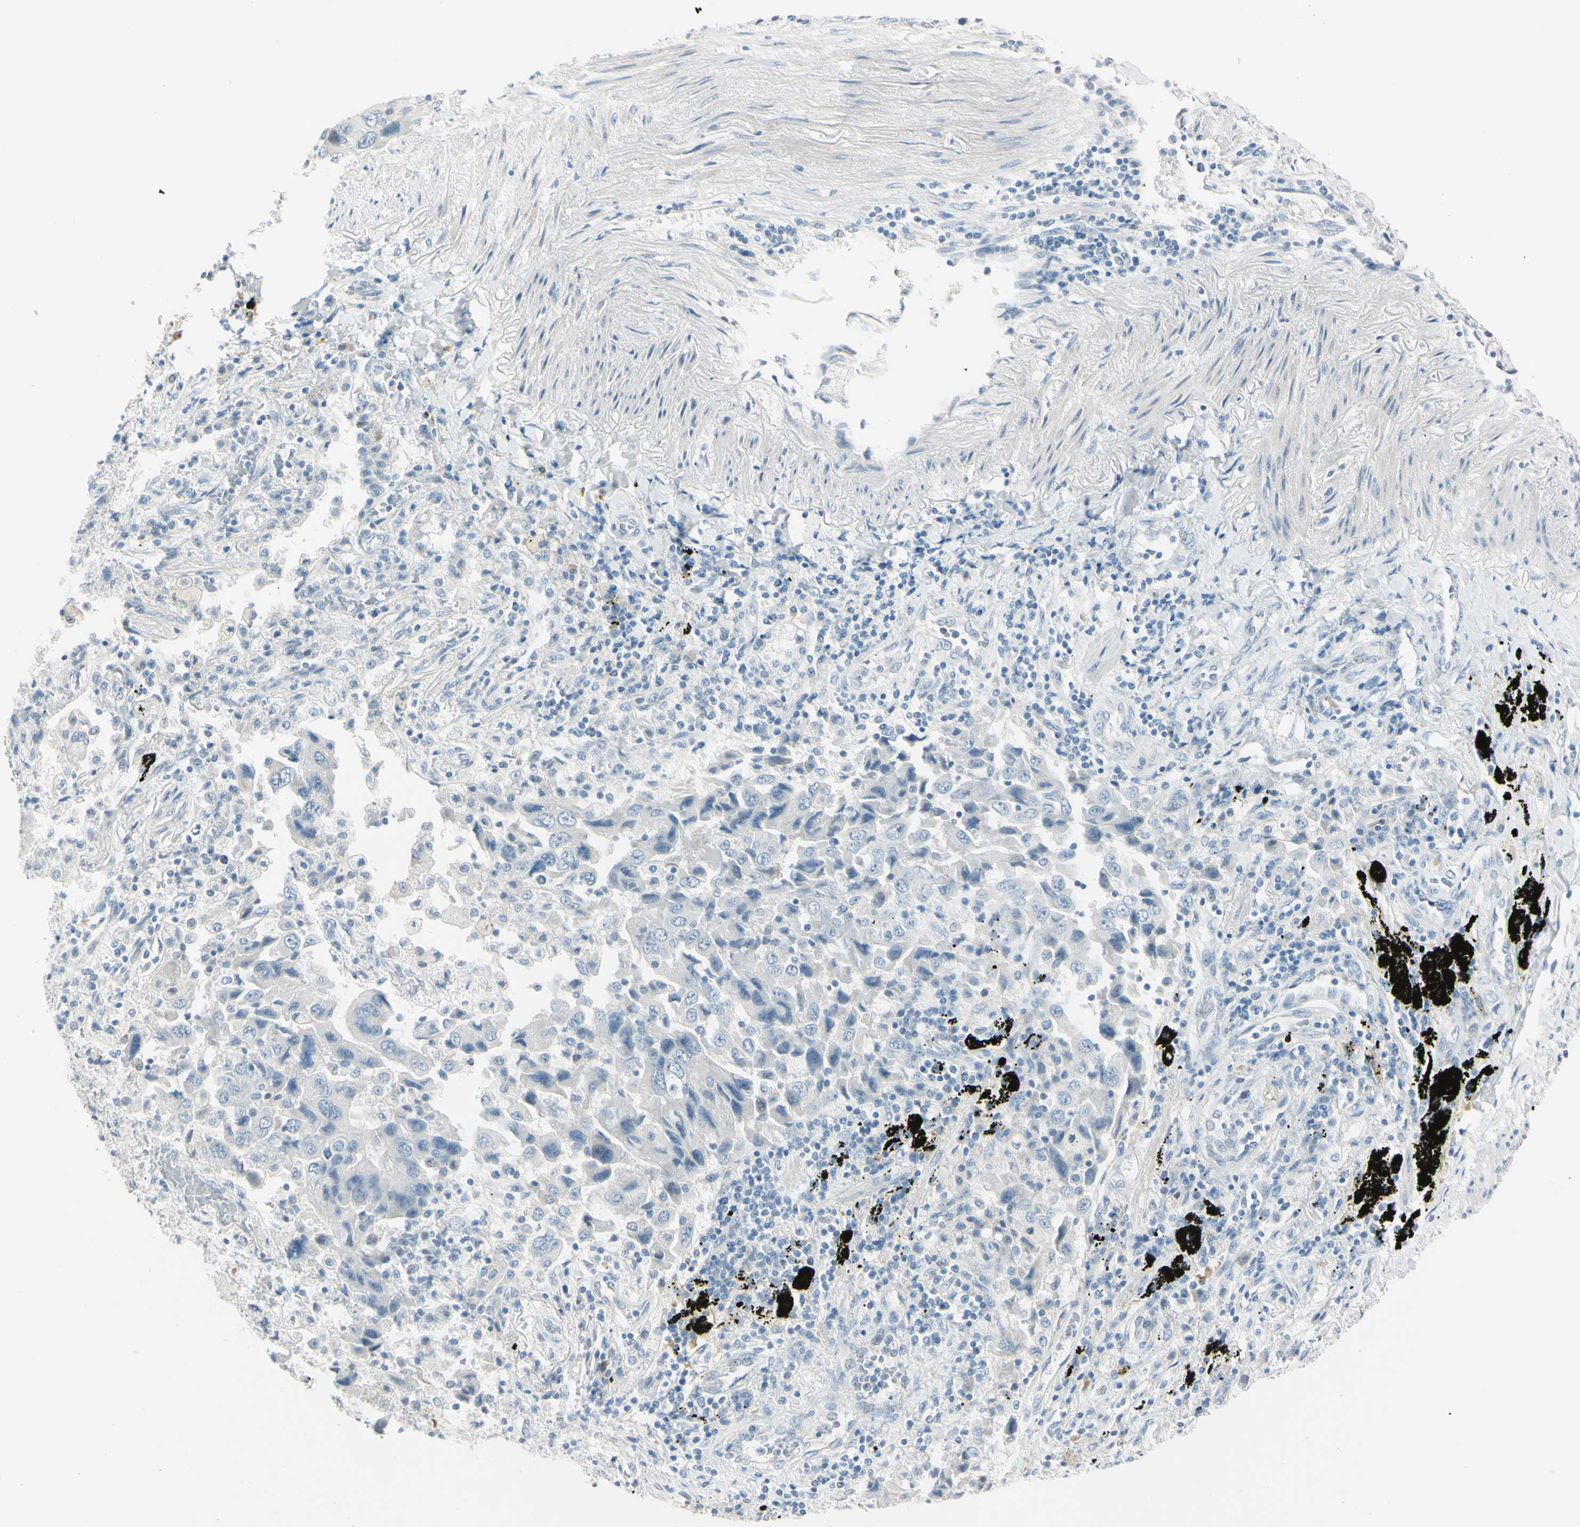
{"staining": {"intensity": "moderate", "quantity": "<25%", "location": "cytoplasmic/membranous"}, "tissue": "lung cancer", "cell_type": "Tumor cells", "image_type": "cancer", "snomed": [{"axis": "morphology", "description": "Adenocarcinoma, NOS"}, {"axis": "topography", "description": "Lung"}], "caption": "High-magnification brightfield microscopy of lung adenocarcinoma stained with DAB (brown) and counterstained with hematoxylin (blue). tumor cells exhibit moderate cytoplasmic/membranous expression is identified in approximately<25% of cells.", "gene": "ASB9", "patient": {"sex": "female", "age": 65}}